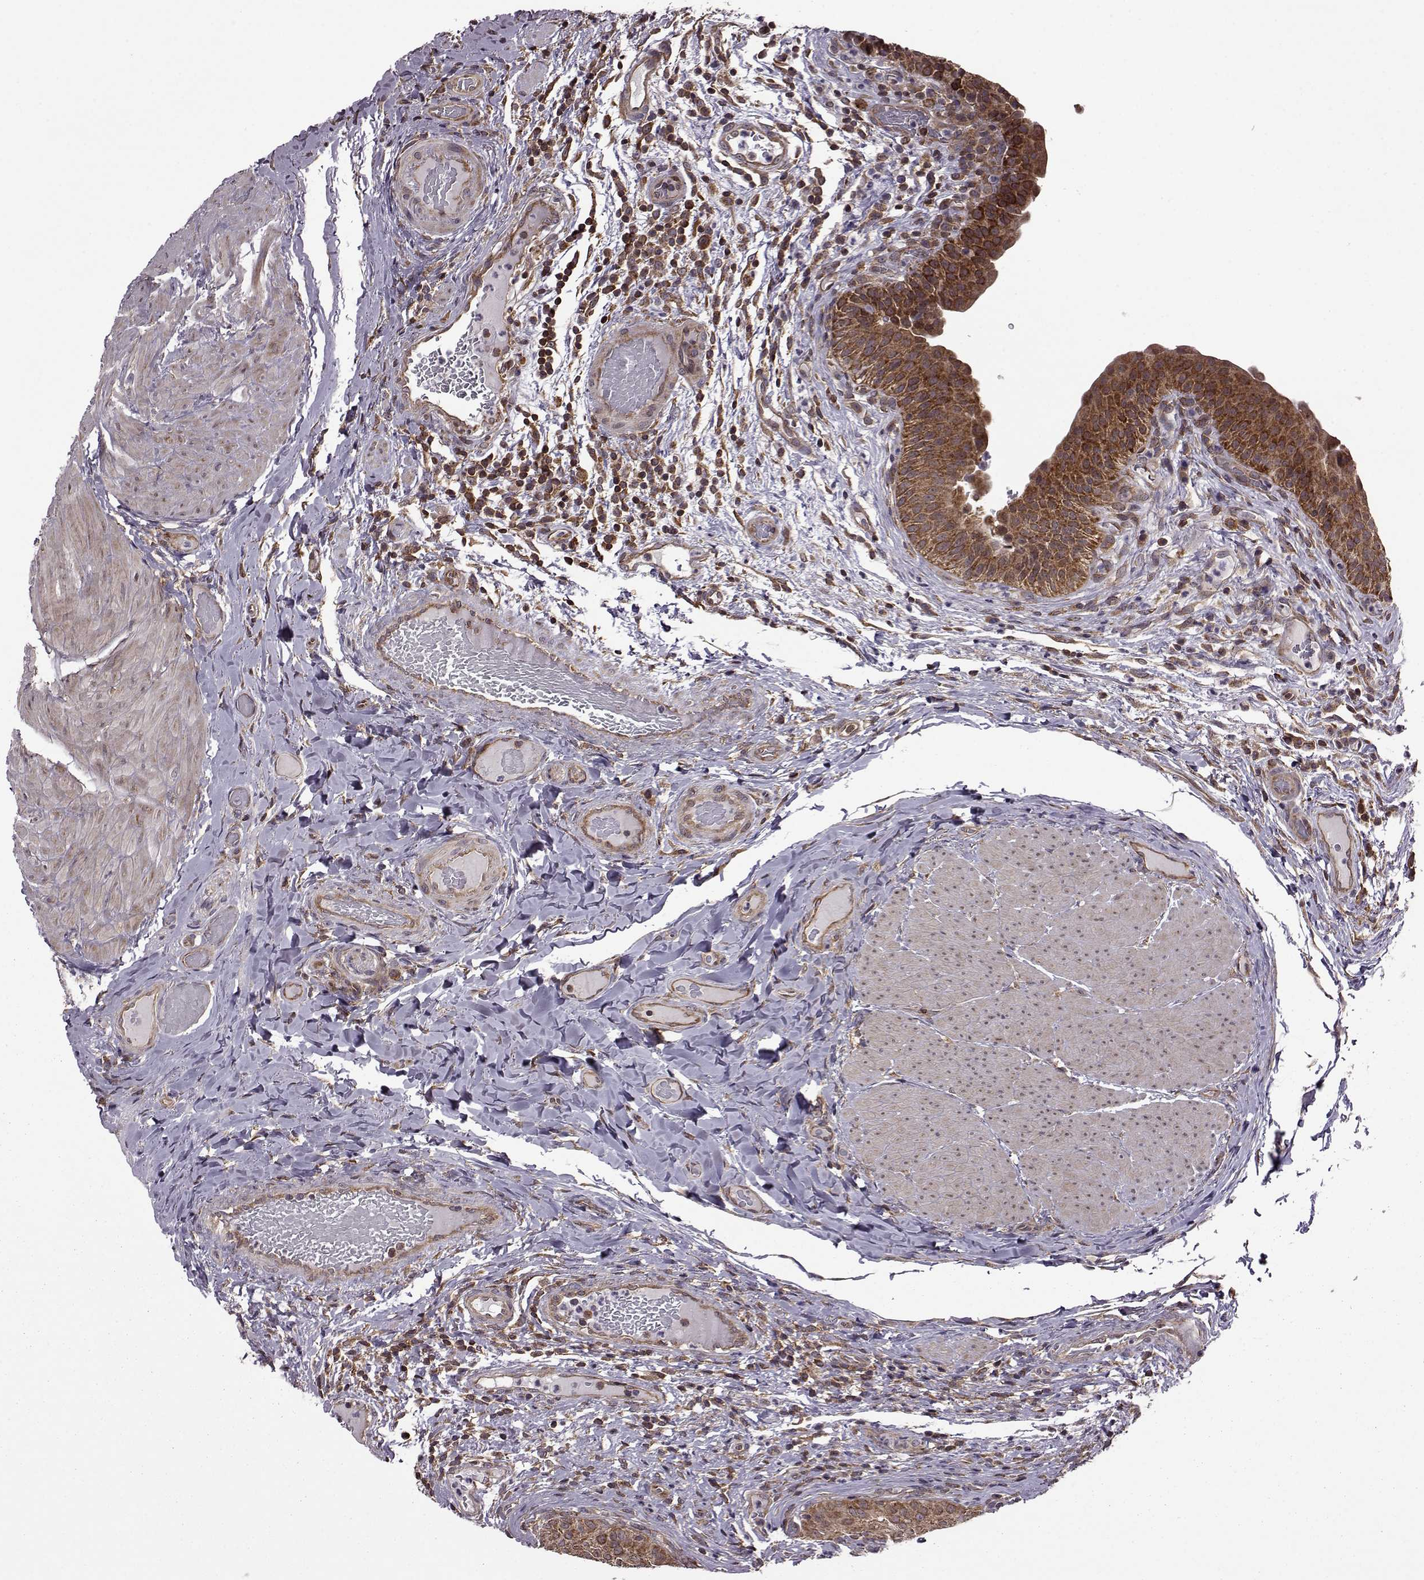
{"staining": {"intensity": "strong", "quantity": ">75%", "location": "cytoplasmic/membranous"}, "tissue": "urinary bladder", "cell_type": "Urothelial cells", "image_type": "normal", "snomed": [{"axis": "morphology", "description": "Normal tissue, NOS"}, {"axis": "topography", "description": "Urinary bladder"}], "caption": "The image shows a brown stain indicating the presence of a protein in the cytoplasmic/membranous of urothelial cells in urinary bladder.", "gene": "URI1", "patient": {"sex": "male", "age": 66}}